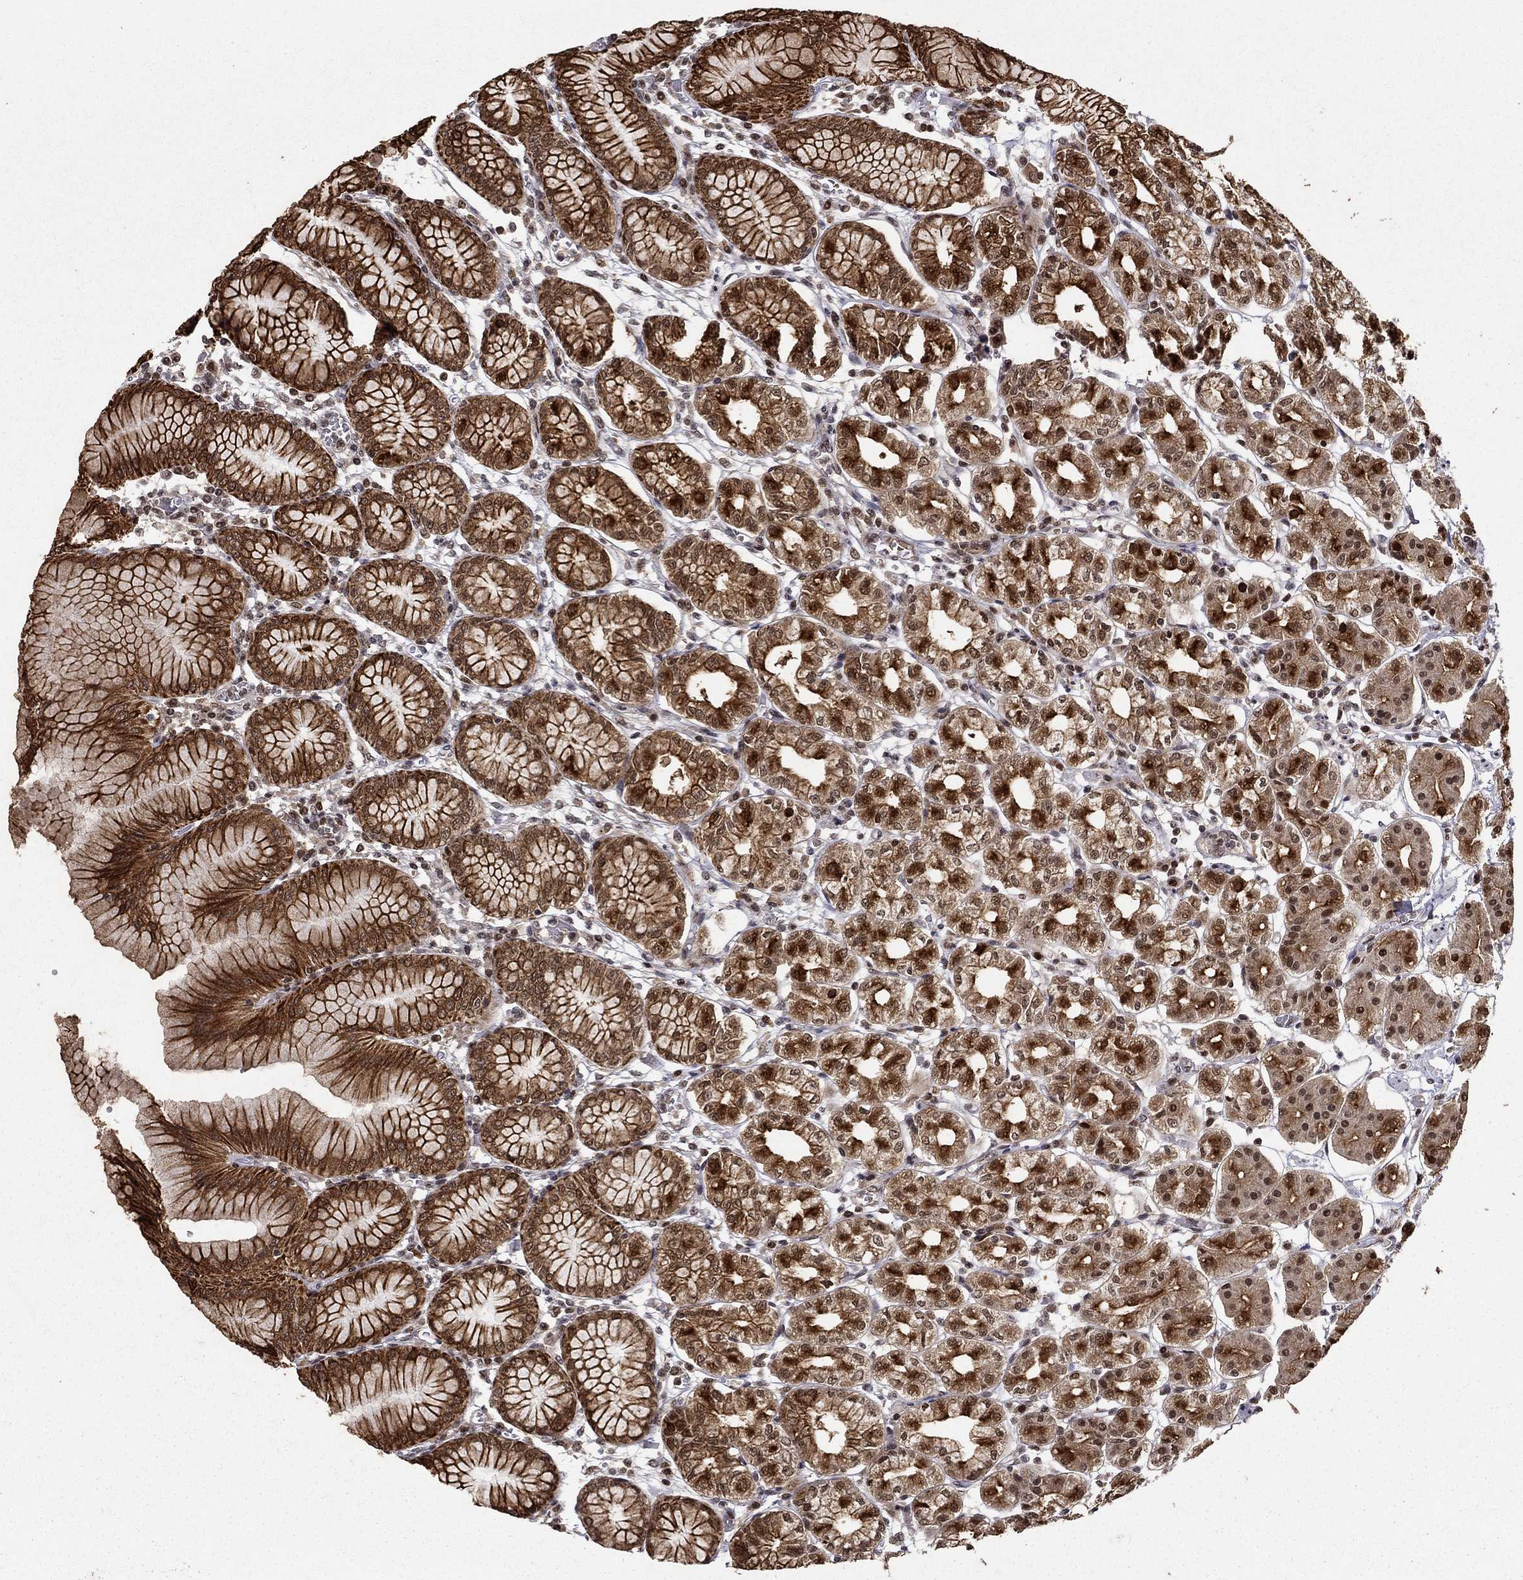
{"staining": {"intensity": "strong", "quantity": ">75%", "location": "cytoplasmic/membranous"}, "tissue": "stomach", "cell_type": "Glandular cells", "image_type": "normal", "snomed": [{"axis": "morphology", "description": "Normal tissue, NOS"}, {"axis": "topography", "description": "Skeletal muscle"}, {"axis": "topography", "description": "Stomach"}], "caption": "About >75% of glandular cells in unremarkable human stomach display strong cytoplasmic/membranous protein staining as visualized by brown immunohistochemical staining.", "gene": "CDCA7L", "patient": {"sex": "female", "age": 57}}